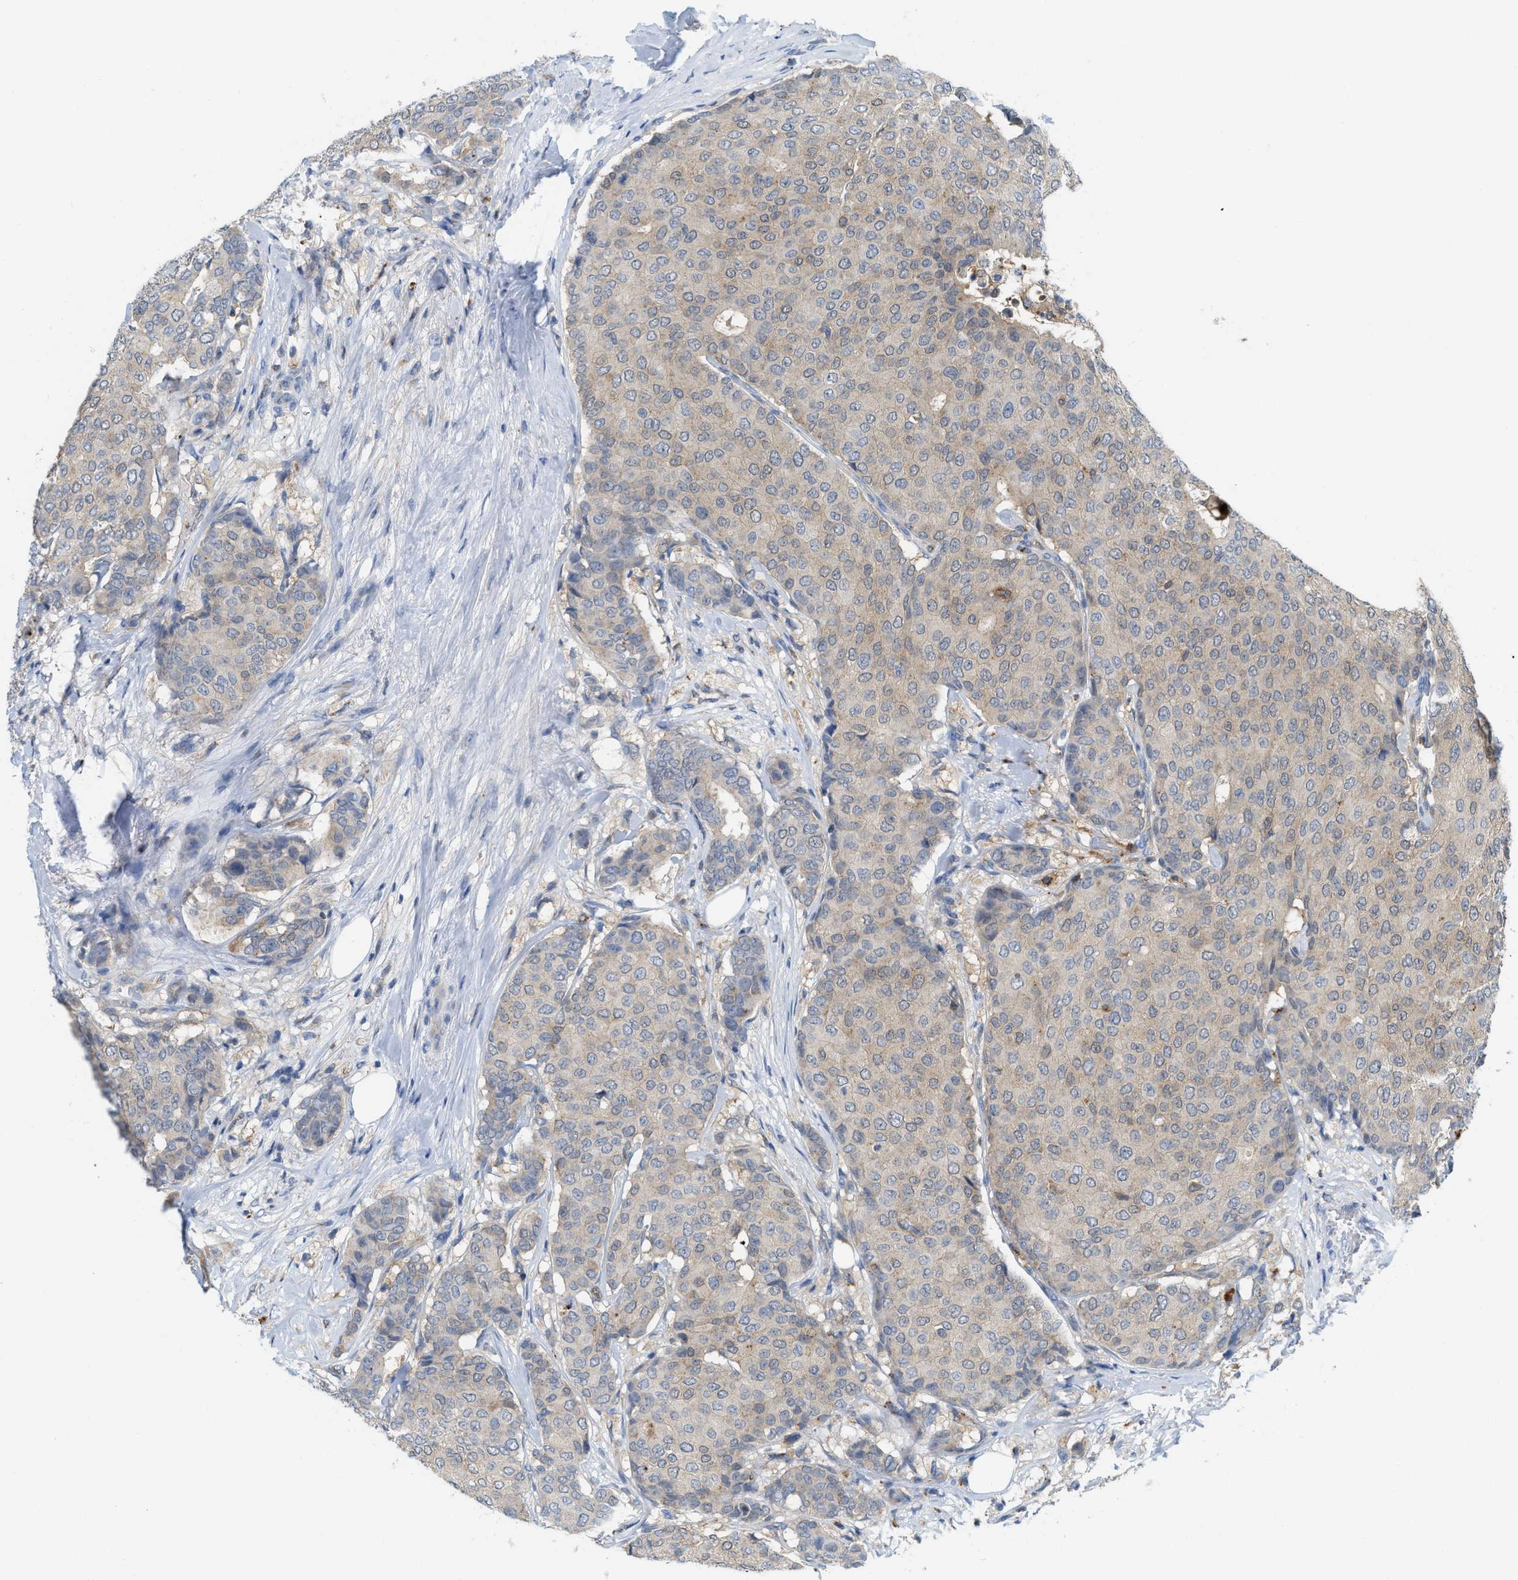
{"staining": {"intensity": "weak", "quantity": ">75%", "location": "cytoplasmic/membranous"}, "tissue": "breast cancer", "cell_type": "Tumor cells", "image_type": "cancer", "snomed": [{"axis": "morphology", "description": "Duct carcinoma"}, {"axis": "topography", "description": "Breast"}], "caption": "Human intraductal carcinoma (breast) stained with a brown dye shows weak cytoplasmic/membranous positive expression in approximately >75% of tumor cells.", "gene": "CSTB", "patient": {"sex": "female", "age": 75}}